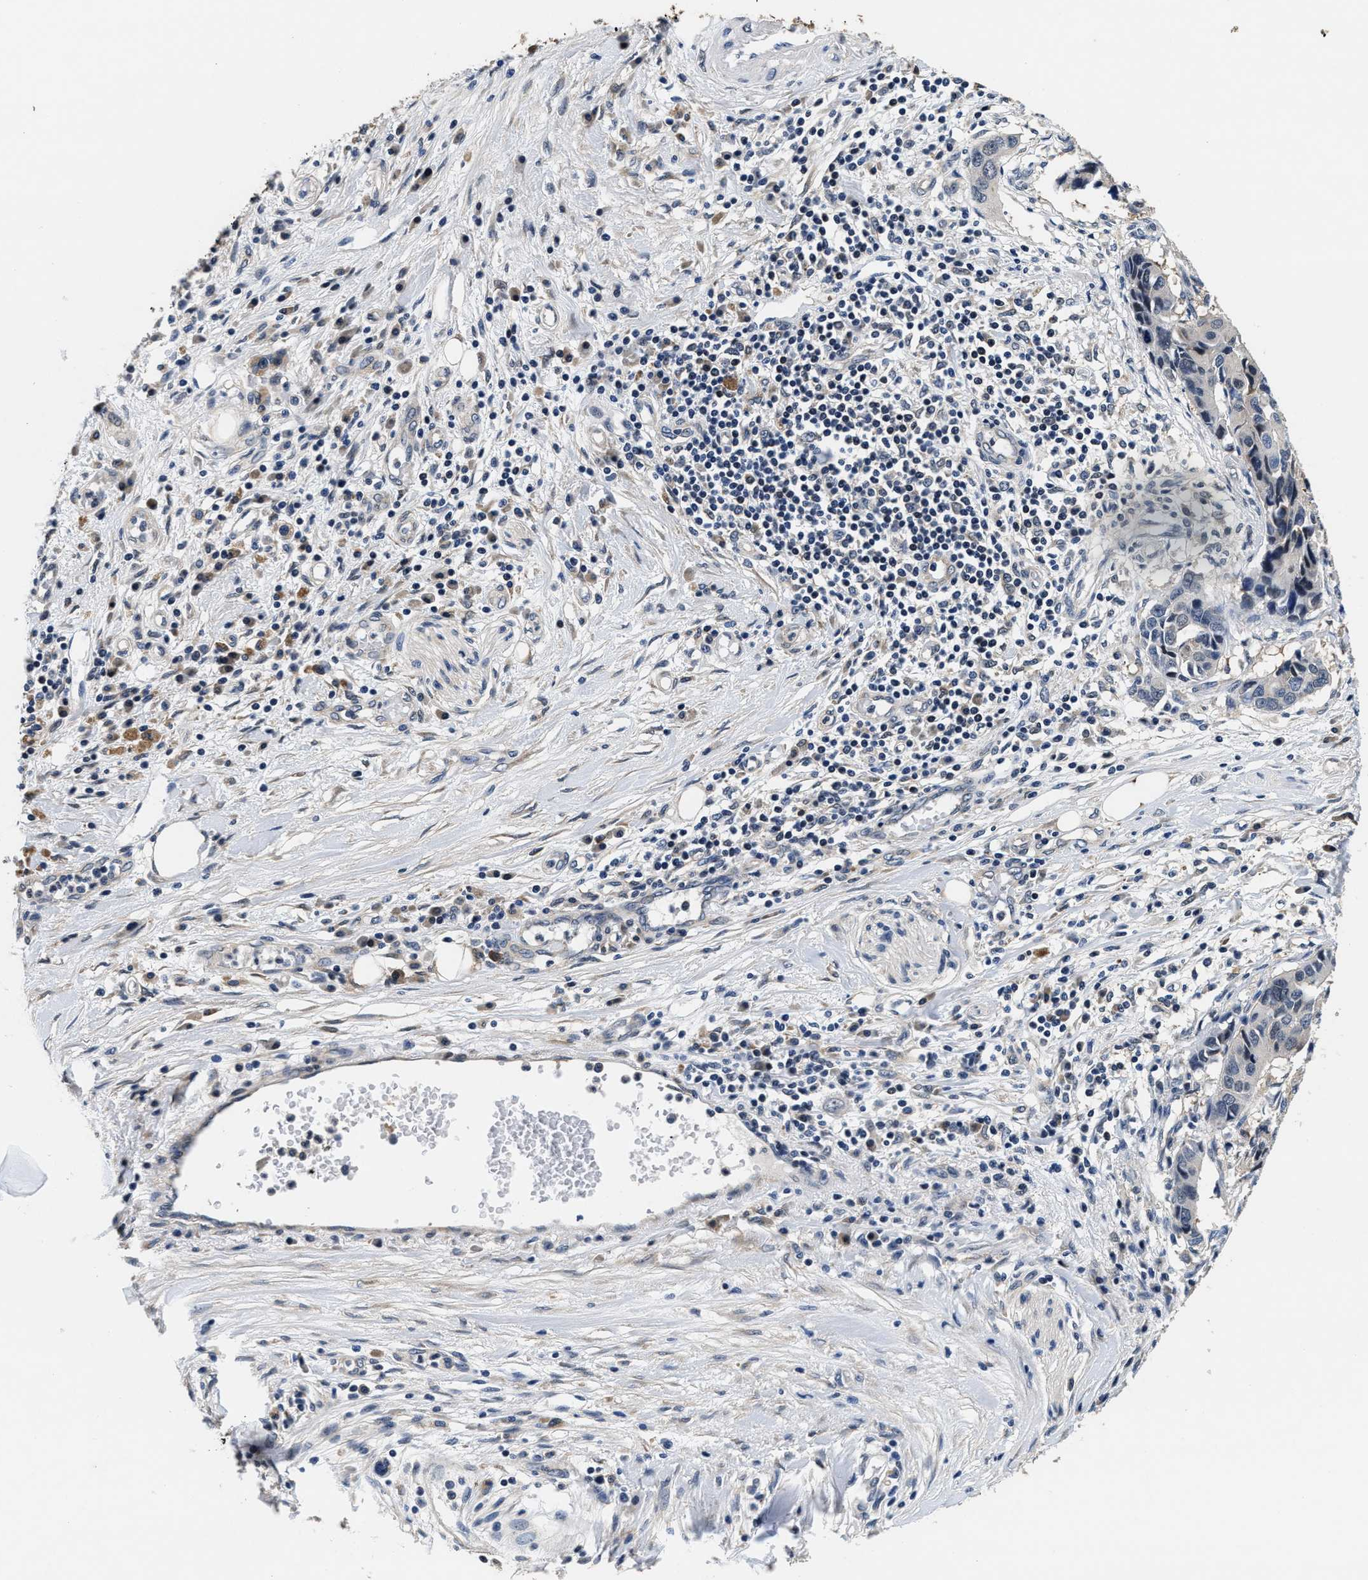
{"staining": {"intensity": "negative", "quantity": "none", "location": "none"}, "tissue": "pancreatic cancer", "cell_type": "Tumor cells", "image_type": "cancer", "snomed": [{"axis": "morphology", "description": "Adenocarcinoma, NOS"}, {"axis": "topography", "description": "Pancreas"}], "caption": "Adenocarcinoma (pancreatic) was stained to show a protein in brown. There is no significant expression in tumor cells.", "gene": "PHPT1", "patient": {"sex": "female", "age": 56}}